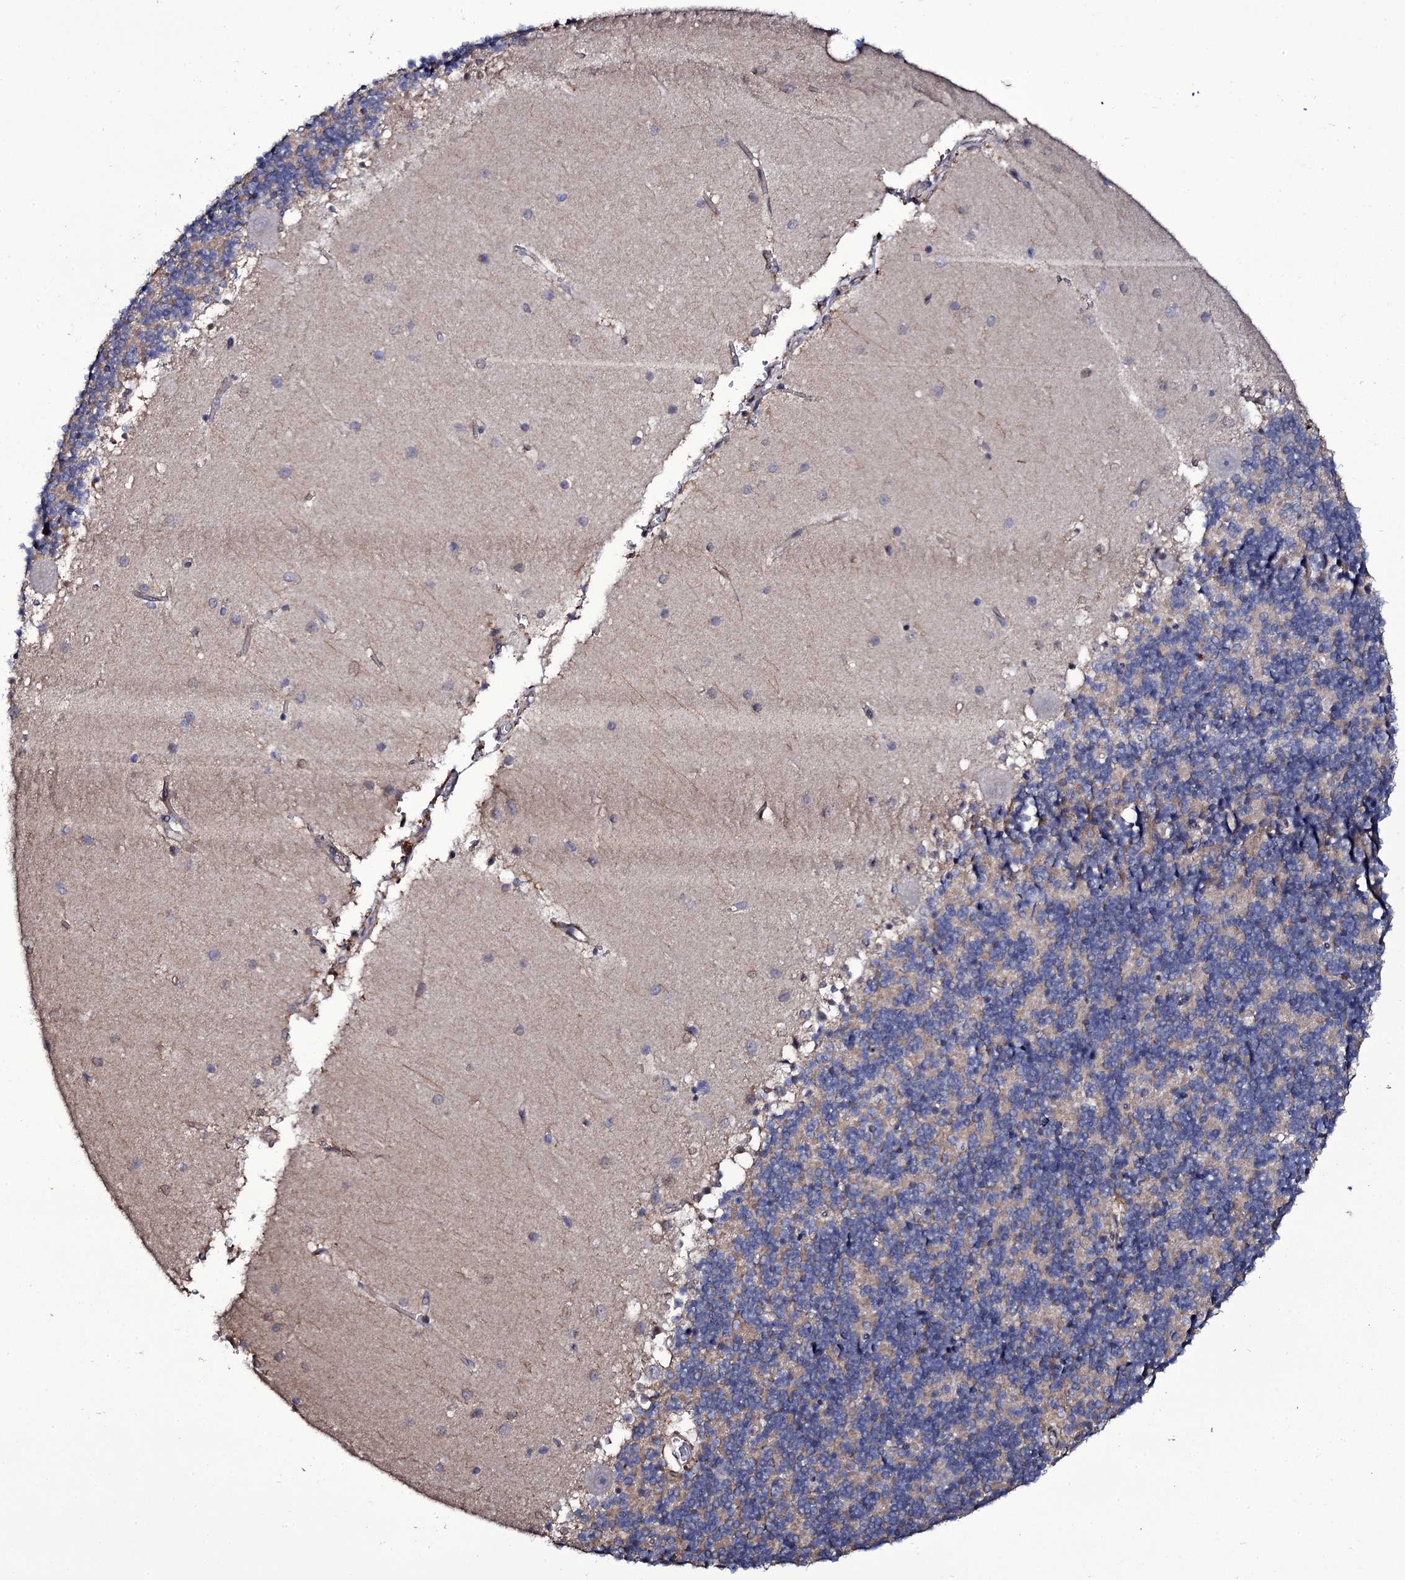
{"staining": {"intensity": "negative", "quantity": "none", "location": "none"}, "tissue": "cerebellum", "cell_type": "Cells in granular layer", "image_type": "normal", "snomed": [{"axis": "morphology", "description": "Normal tissue, NOS"}, {"axis": "topography", "description": "Cerebellum"}], "caption": "IHC image of unremarkable human cerebellum stained for a protein (brown), which displays no positivity in cells in granular layer. (Stains: DAB (3,3'-diaminobenzidine) immunohistochemistry with hematoxylin counter stain, Microscopy: brightfield microscopy at high magnification).", "gene": "TTC23", "patient": {"sex": "male", "age": 54}}